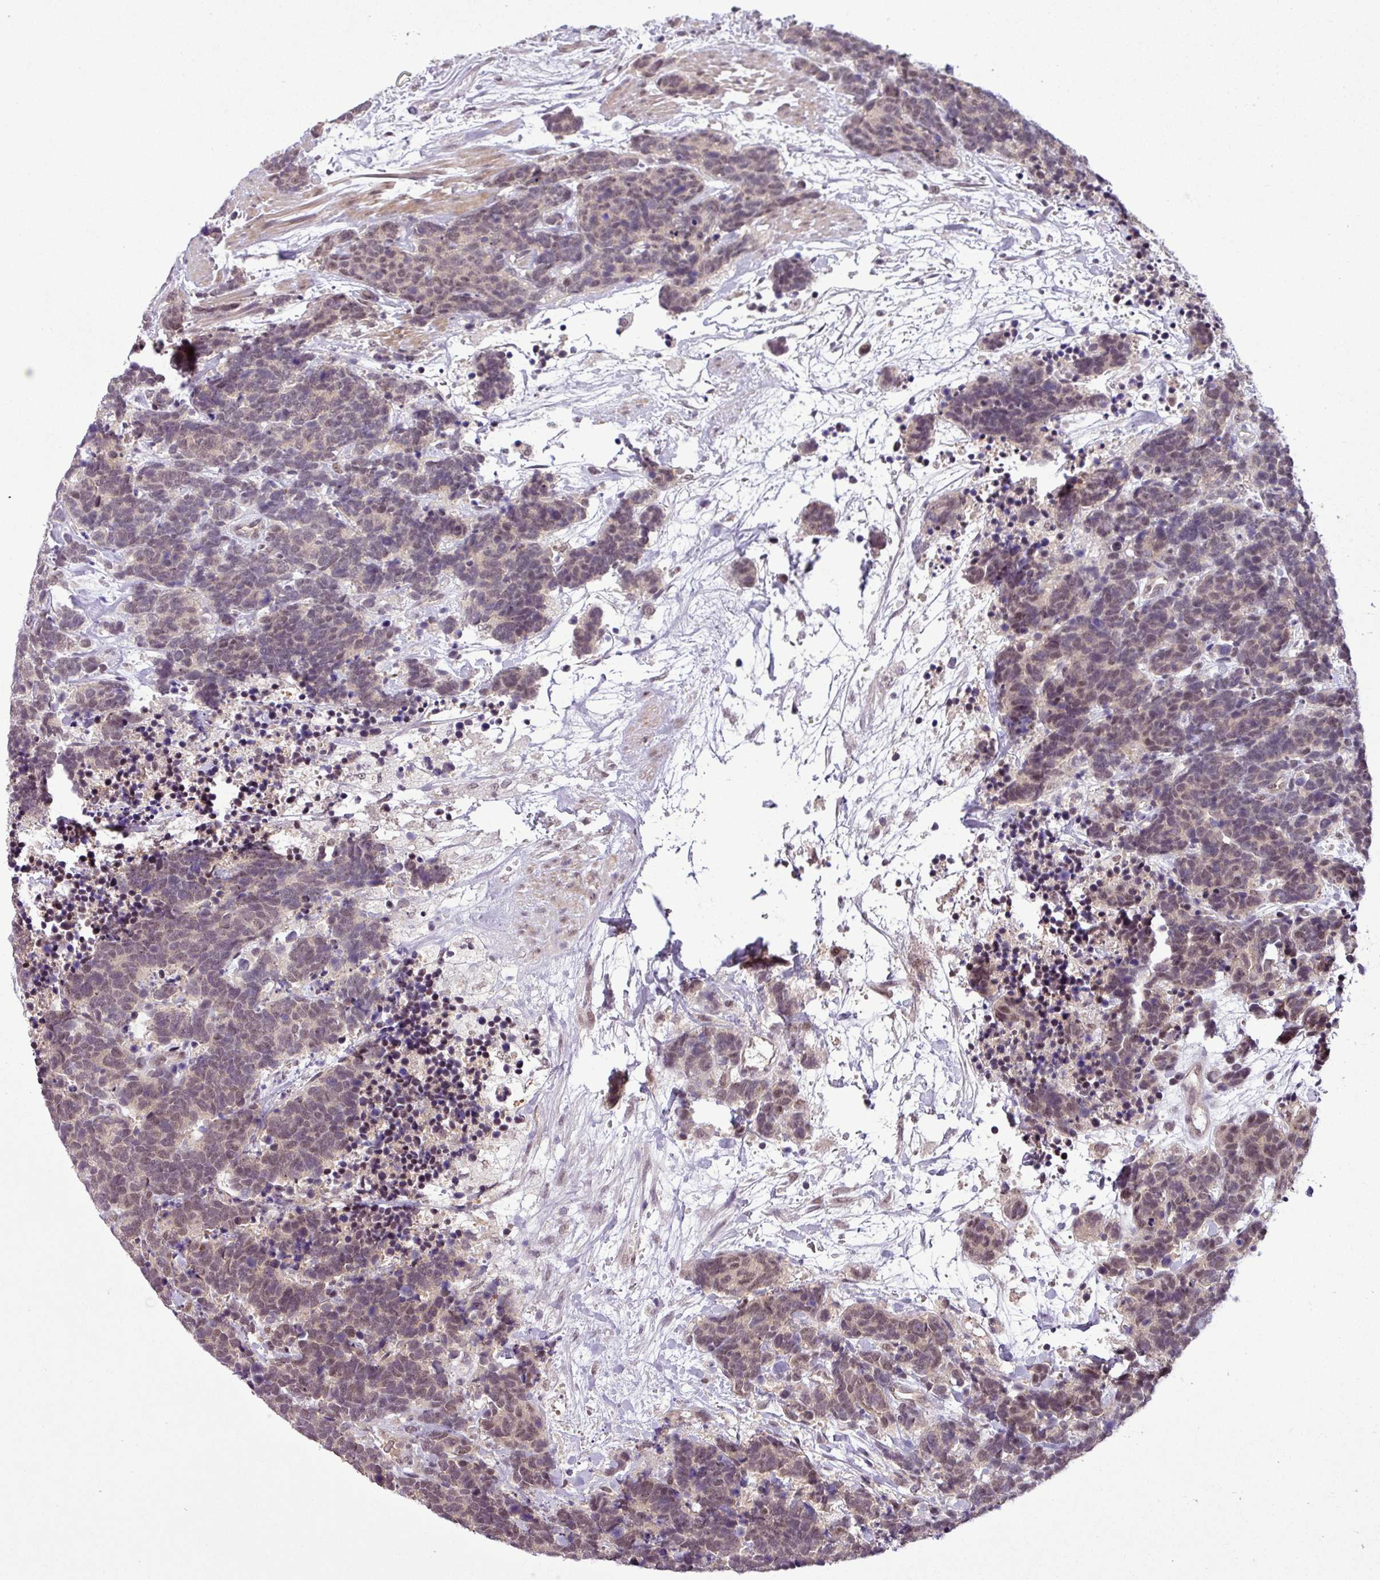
{"staining": {"intensity": "weak", "quantity": "25%-75%", "location": "nuclear"}, "tissue": "carcinoid", "cell_type": "Tumor cells", "image_type": "cancer", "snomed": [{"axis": "morphology", "description": "Carcinoma, NOS"}, {"axis": "morphology", "description": "Carcinoid, malignant, NOS"}, {"axis": "topography", "description": "Prostate"}], "caption": "This photomicrograph shows IHC staining of carcinoma, with low weak nuclear staining in about 25%-75% of tumor cells.", "gene": "MFHAS1", "patient": {"sex": "male", "age": 57}}